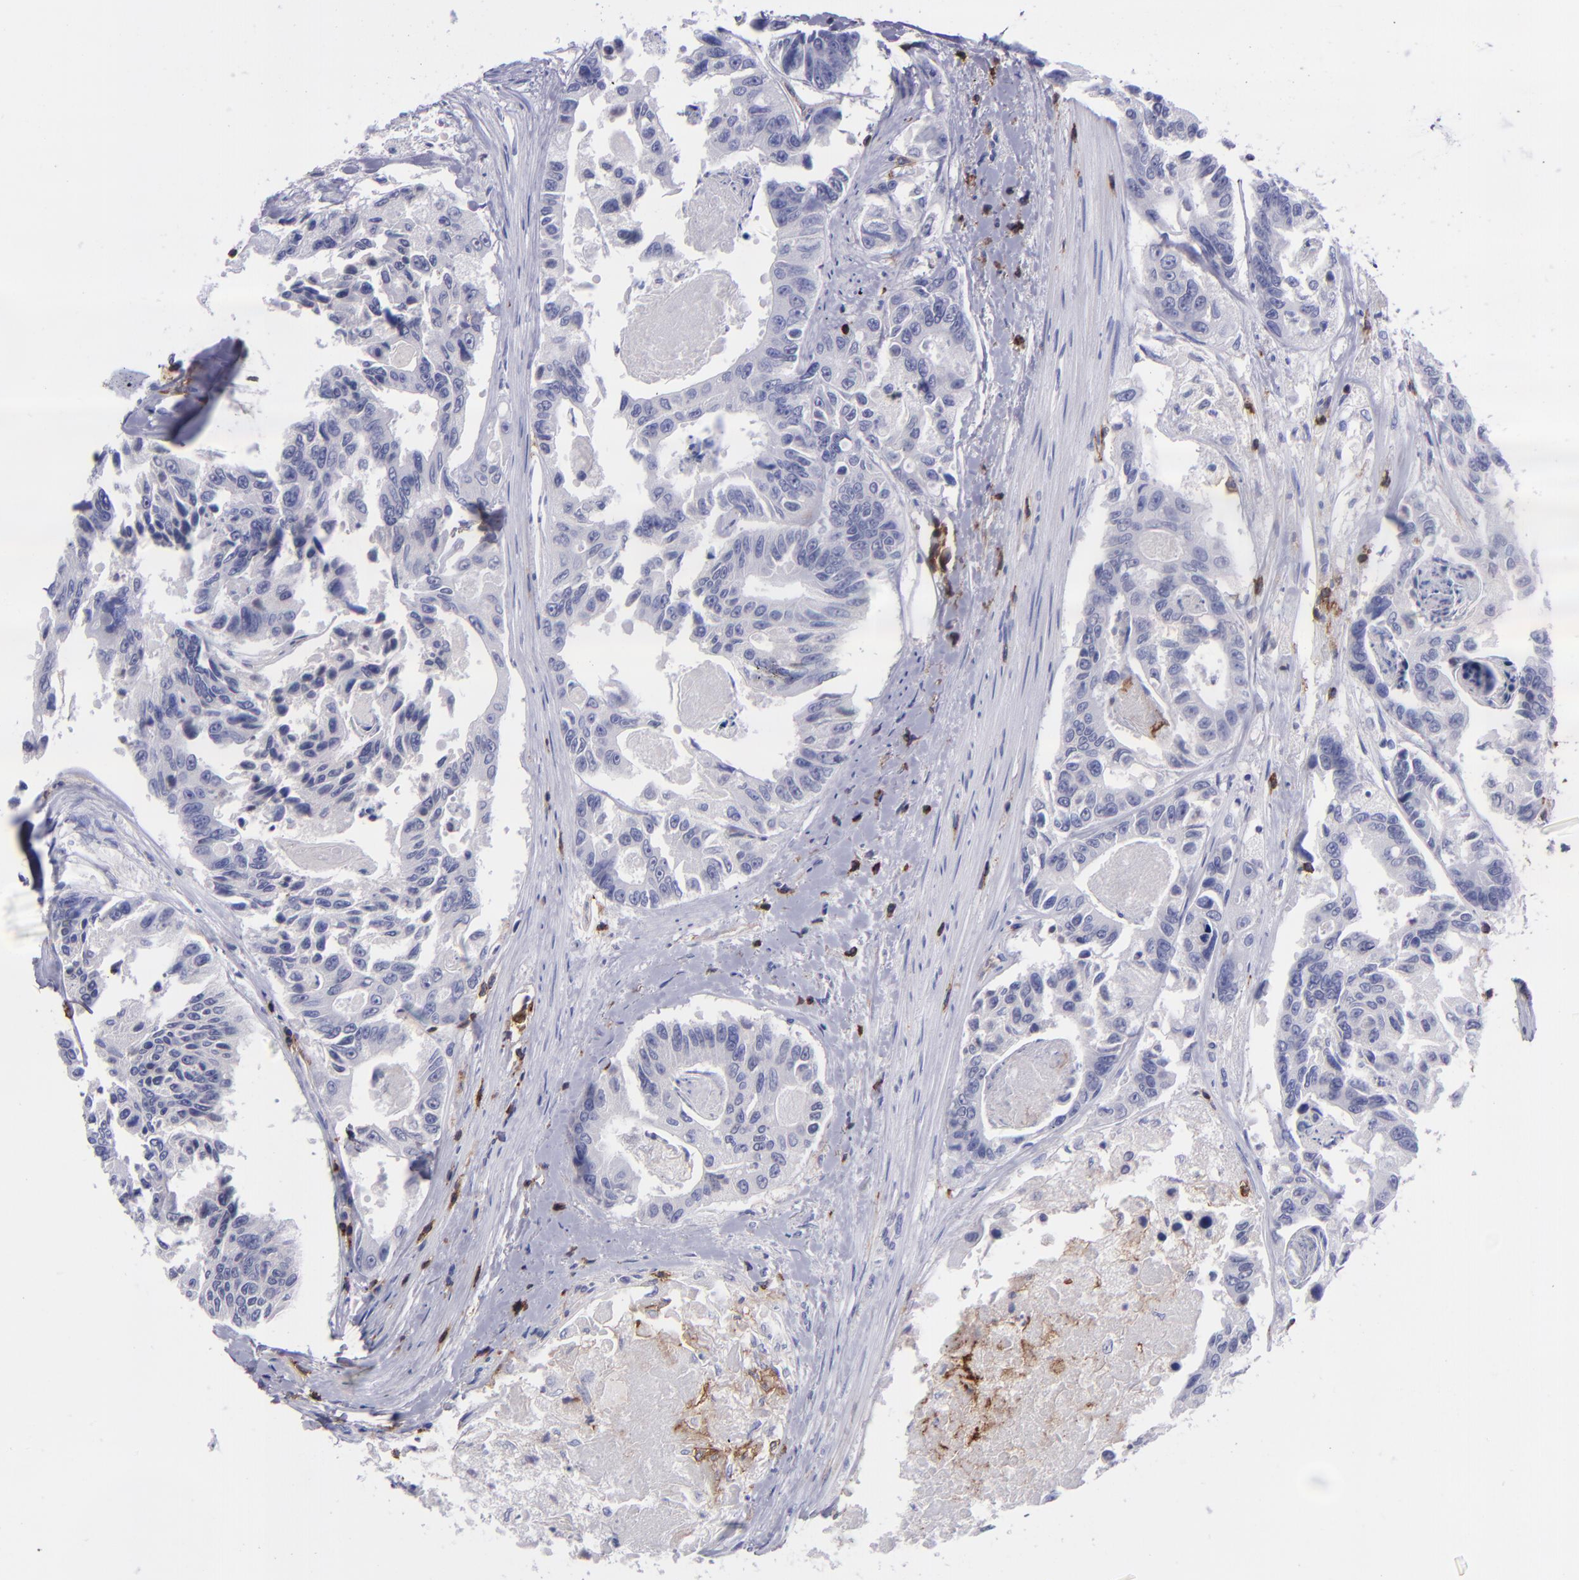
{"staining": {"intensity": "negative", "quantity": "none", "location": "none"}, "tissue": "colorectal cancer", "cell_type": "Tumor cells", "image_type": "cancer", "snomed": [{"axis": "morphology", "description": "Adenocarcinoma, NOS"}, {"axis": "topography", "description": "Colon"}], "caption": "Tumor cells show no significant staining in colorectal cancer (adenocarcinoma). (Stains: DAB immunohistochemistry (IHC) with hematoxylin counter stain, Microscopy: brightfield microscopy at high magnification).", "gene": "ICAM3", "patient": {"sex": "female", "age": 86}}